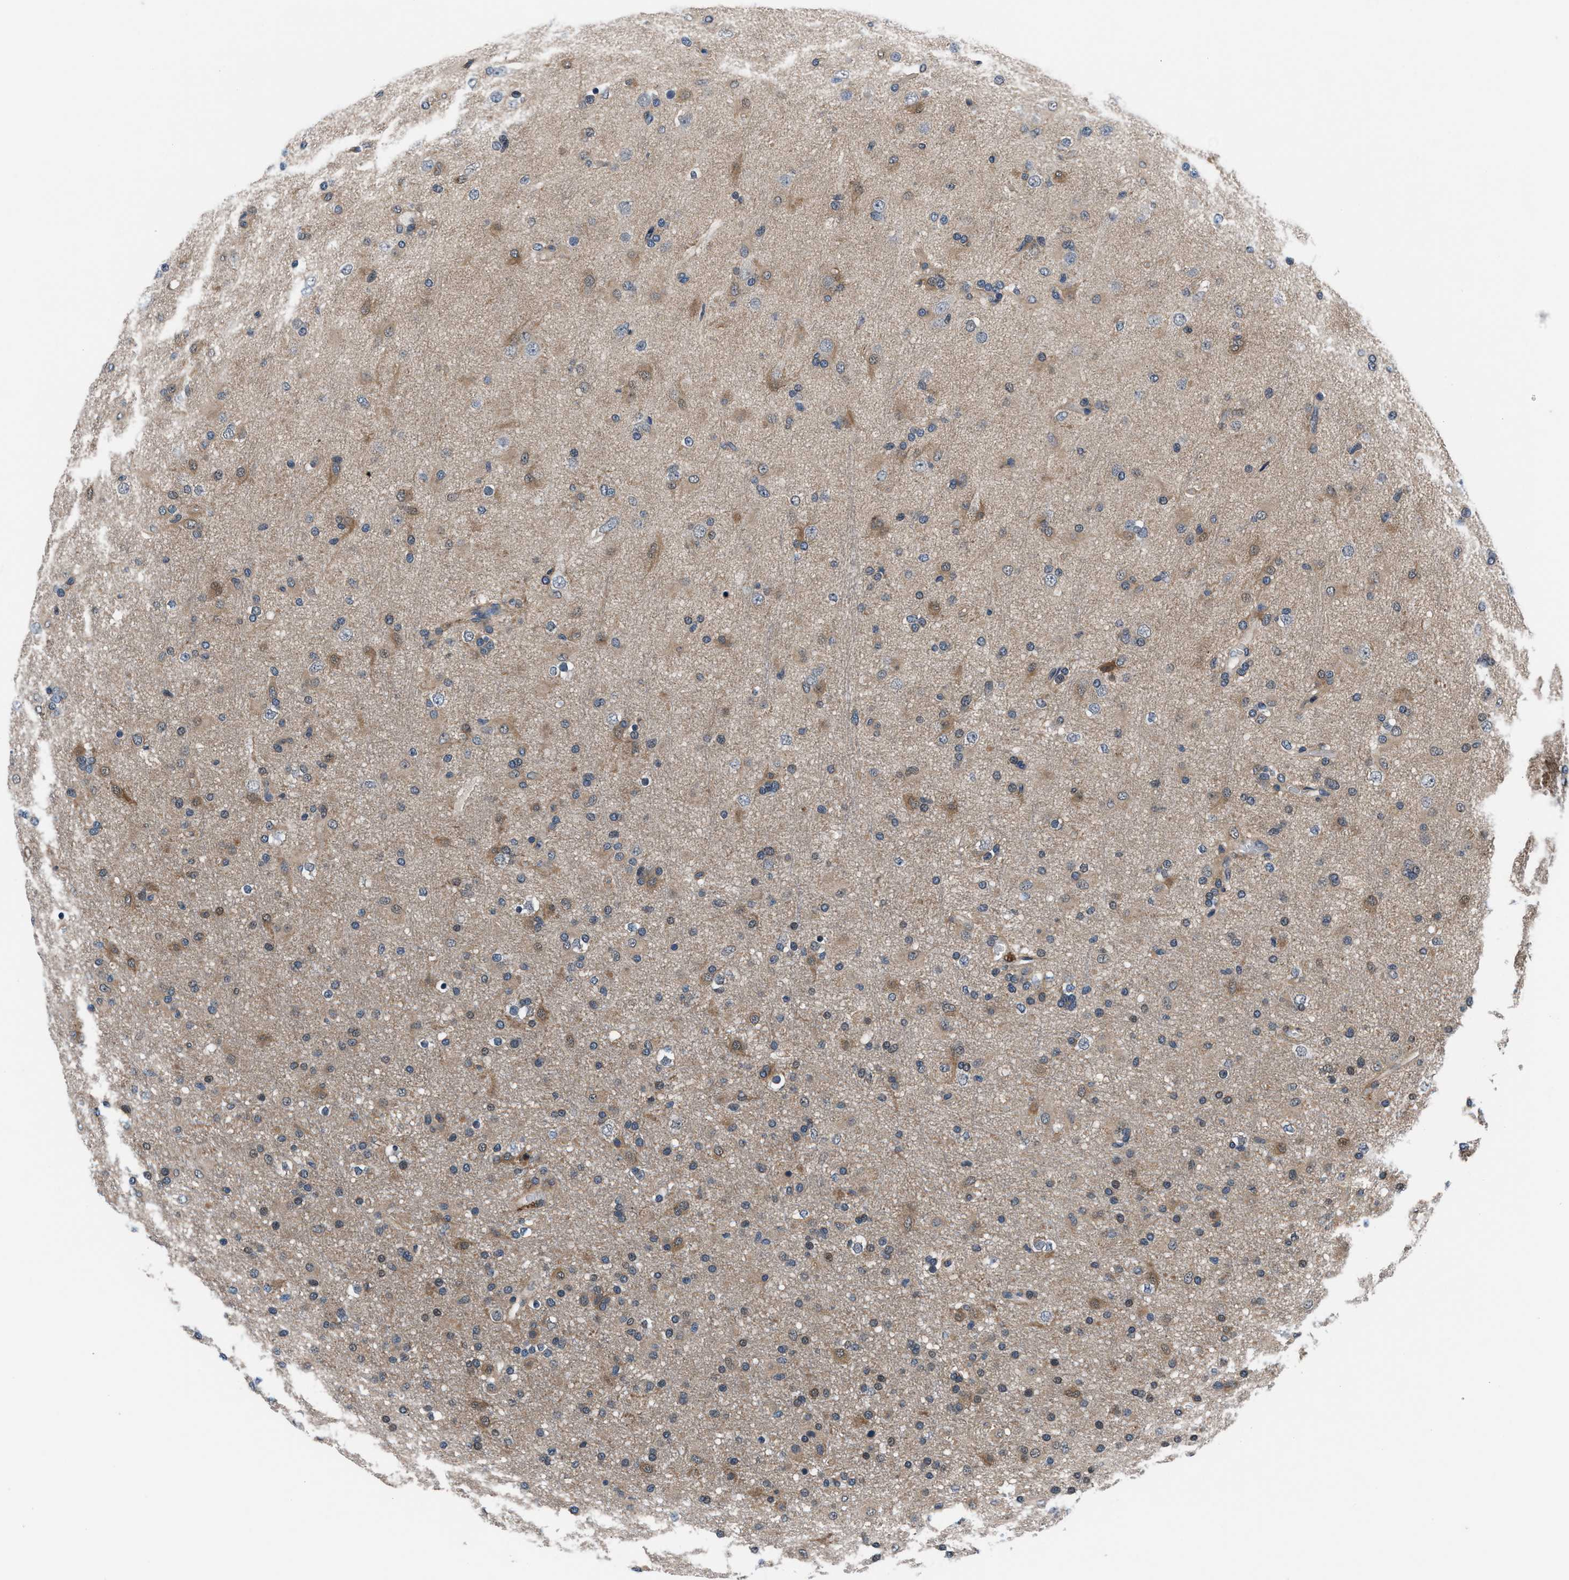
{"staining": {"intensity": "moderate", "quantity": "25%-75%", "location": "cytoplasmic/membranous"}, "tissue": "glioma", "cell_type": "Tumor cells", "image_type": "cancer", "snomed": [{"axis": "morphology", "description": "Glioma, malignant, Low grade"}, {"axis": "topography", "description": "Brain"}], "caption": "A brown stain highlights moderate cytoplasmic/membranous expression of a protein in human glioma tumor cells. Using DAB (3,3'-diaminobenzidine) (brown) and hematoxylin (blue) stains, captured at high magnification using brightfield microscopy.", "gene": "PRPSAP2", "patient": {"sex": "male", "age": 65}}